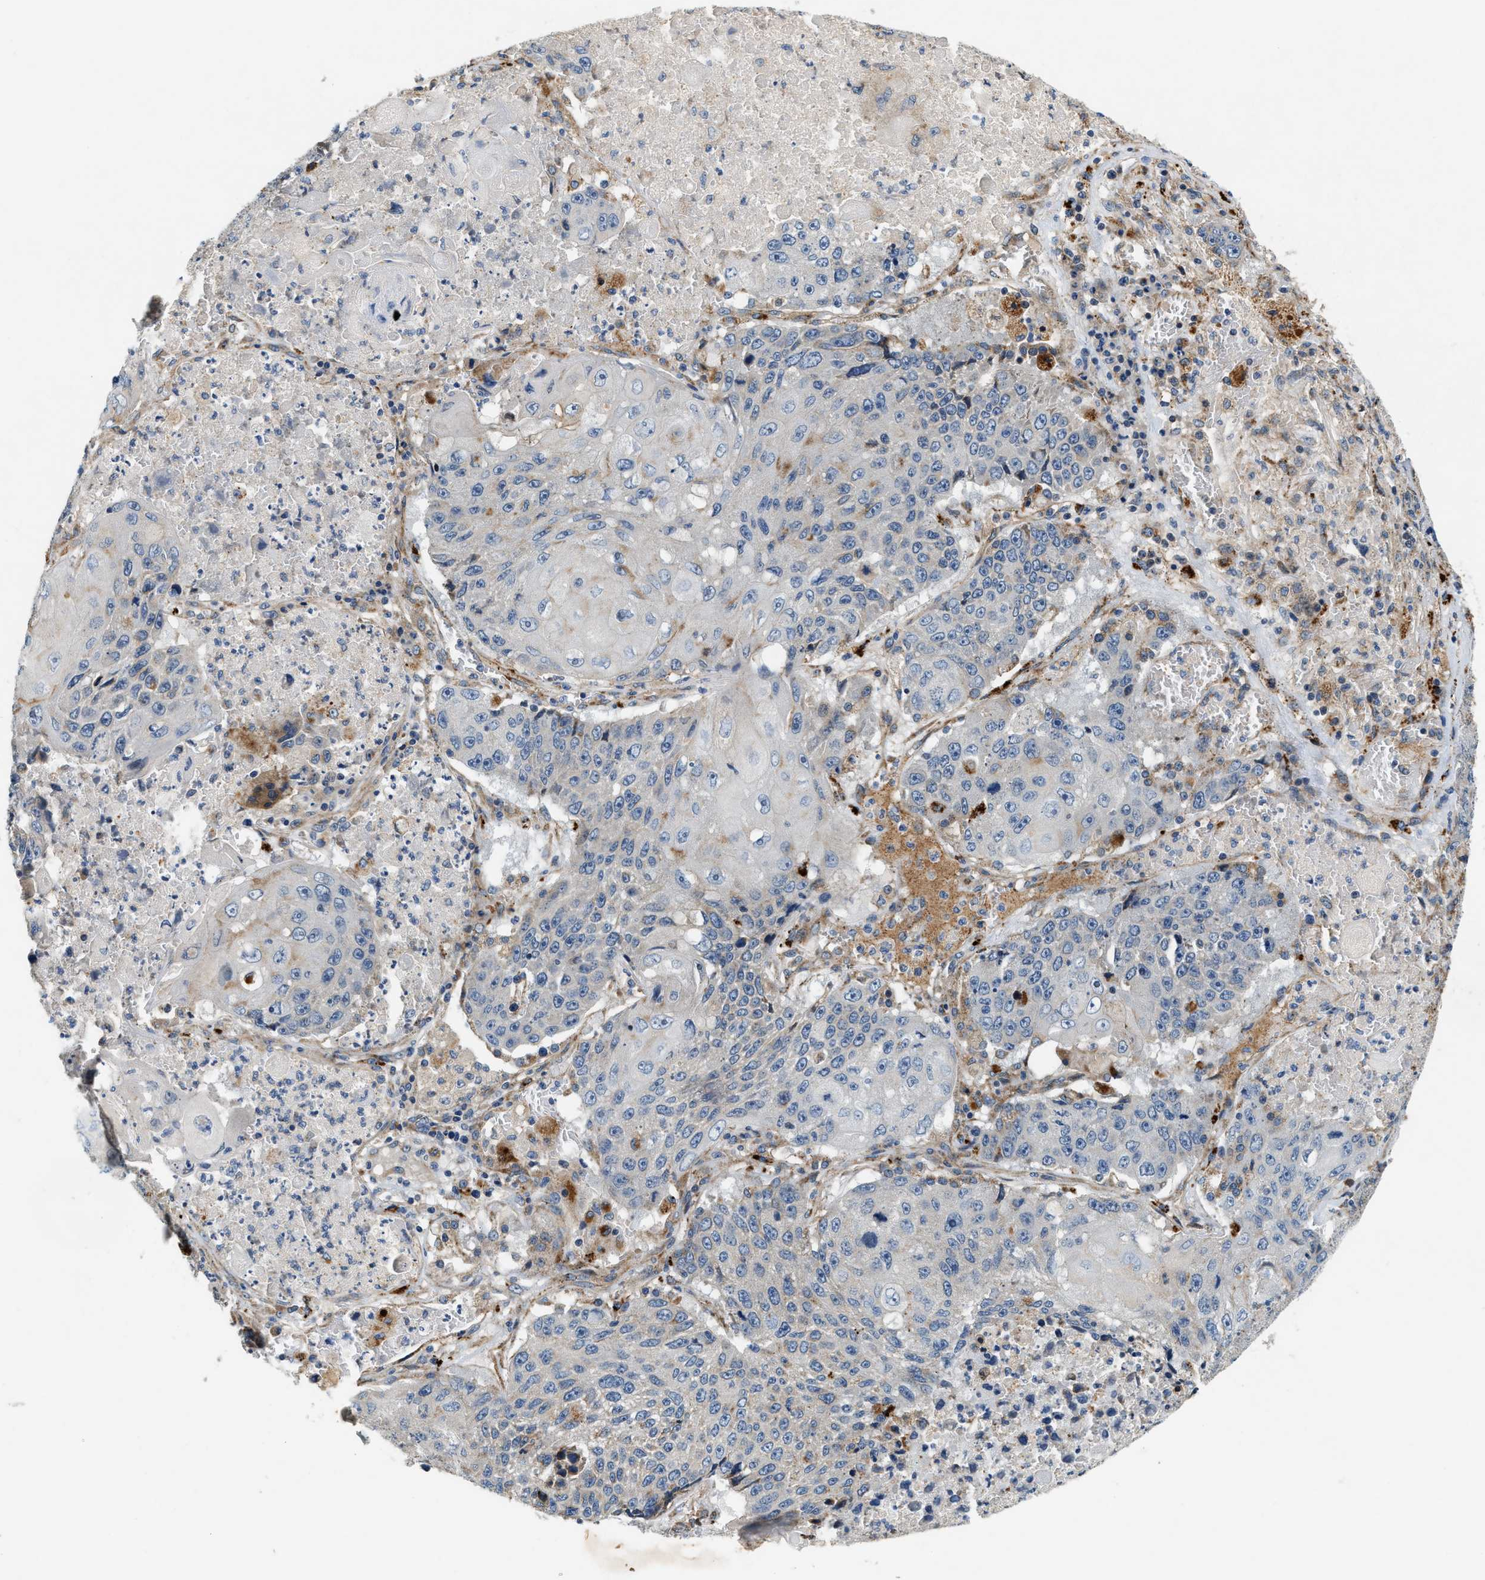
{"staining": {"intensity": "negative", "quantity": "none", "location": "none"}, "tissue": "lung cancer", "cell_type": "Tumor cells", "image_type": "cancer", "snomed": [{"axis": "morphology", "description": "Squamous cell carcinoma, NOS"}, {"axis": "topography", "description": "Lung"}], "caption": "The image reveals no staining of tumor cells in lung squamous cell carcinoma. (Stains: DAB IHC with hematoxylin counter stain, Microscopy: brightfield microscopy at high magnification).", "gene": "DUSP10", "patient": {"sex": "male", "age": 61}}